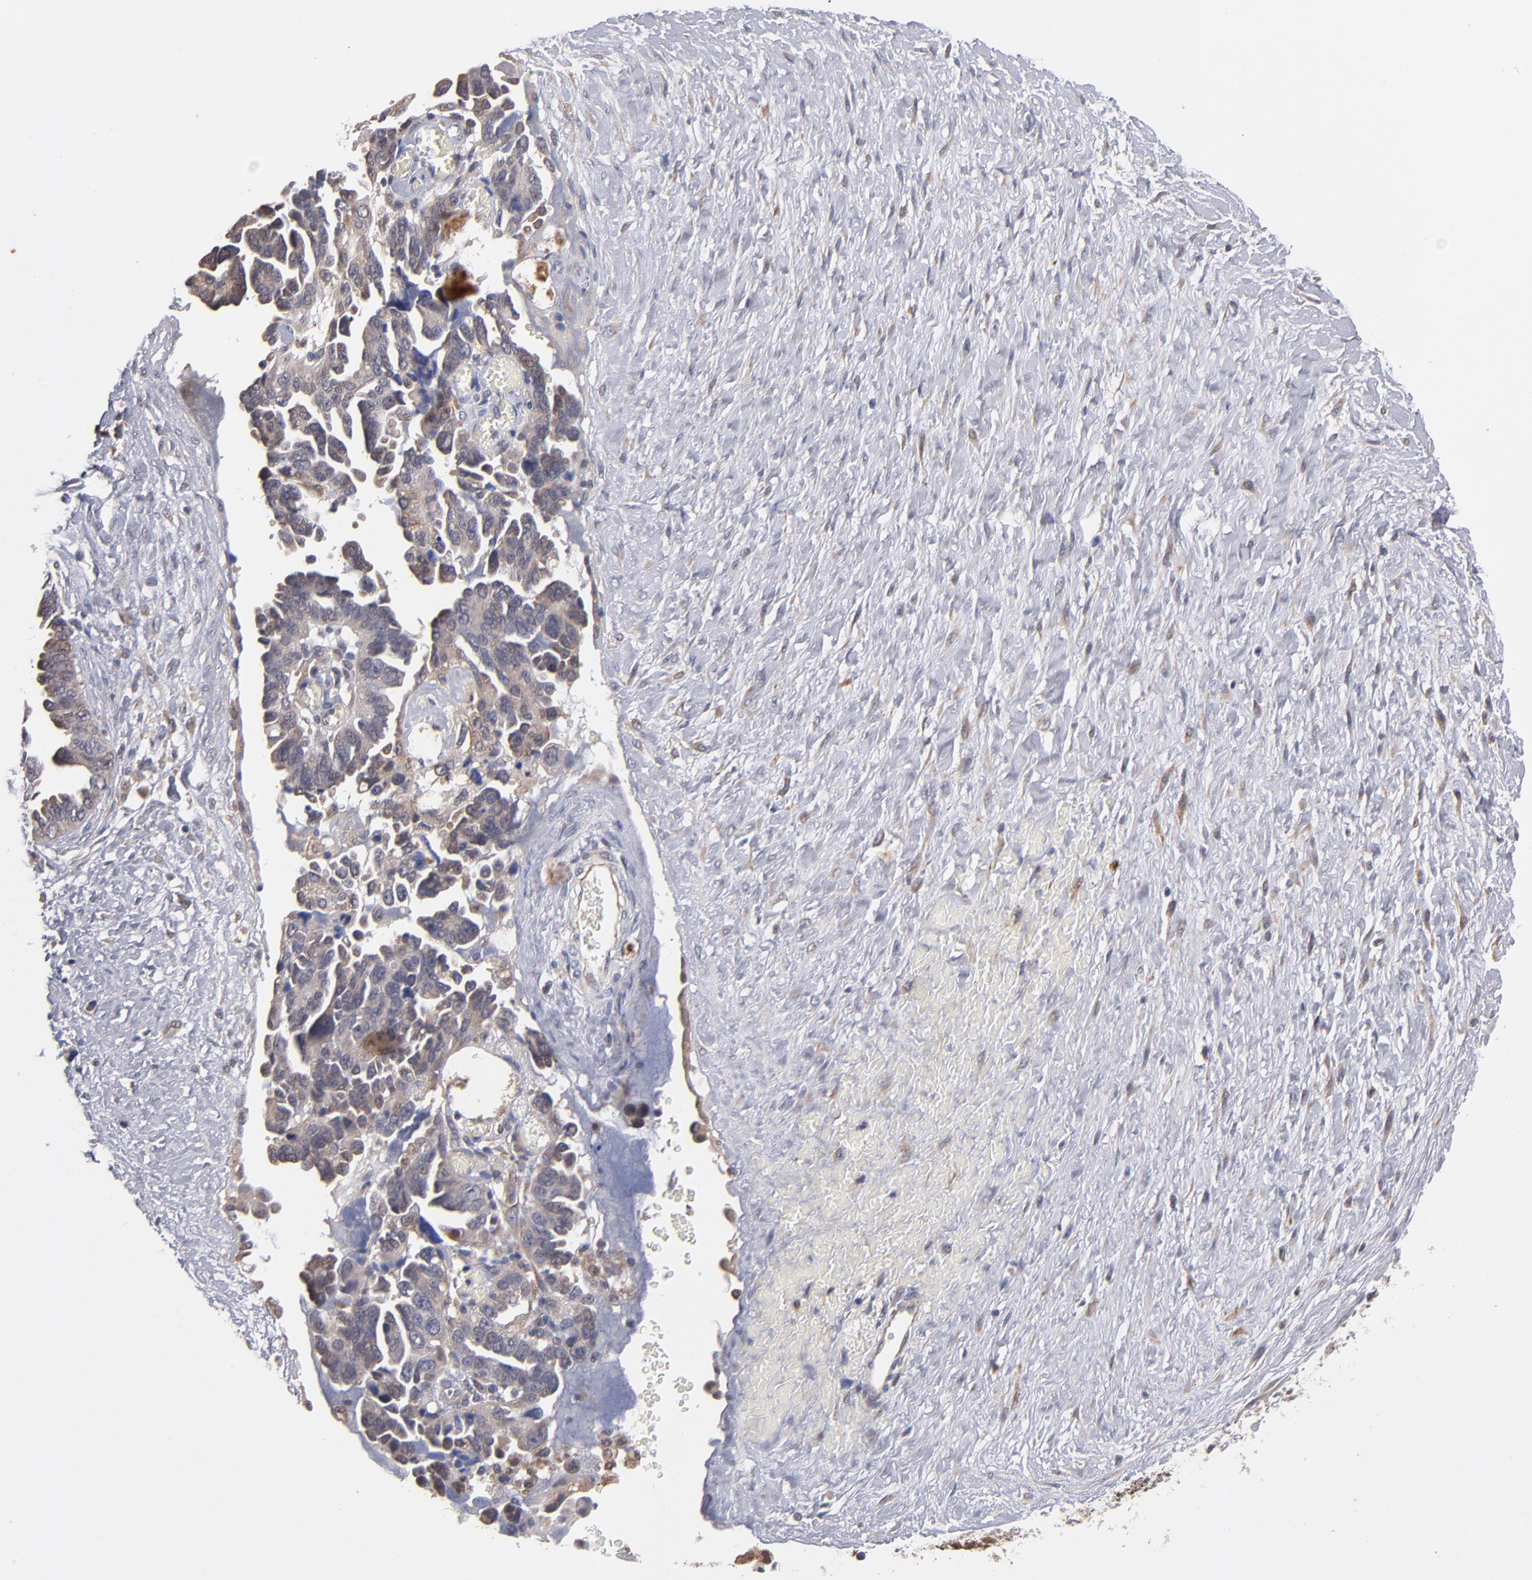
{"staining": {"intensity": "weak", "quantity": "25%-75%", "location": "cytoplasmic/membranous"}, "tissue": "ovarian cancer", "cell_type": "Tumor cells", "image_type": "cancer", "snomed": [{"axis": "morphology", "description": "Cystadenocarcinoma, serous, NOS"}, {"axis": "topography", "description": "Ovary"}], "caption": "Human ovarian cancer (serous cystadenocarcinoma) stained for a protein (brown) demonstrates weak cytoplasmic/membranous positive expression in about 25%-75% of tumor cells.", "gene": "GMFG", "patient": {"sex": "female", "age": 63}}